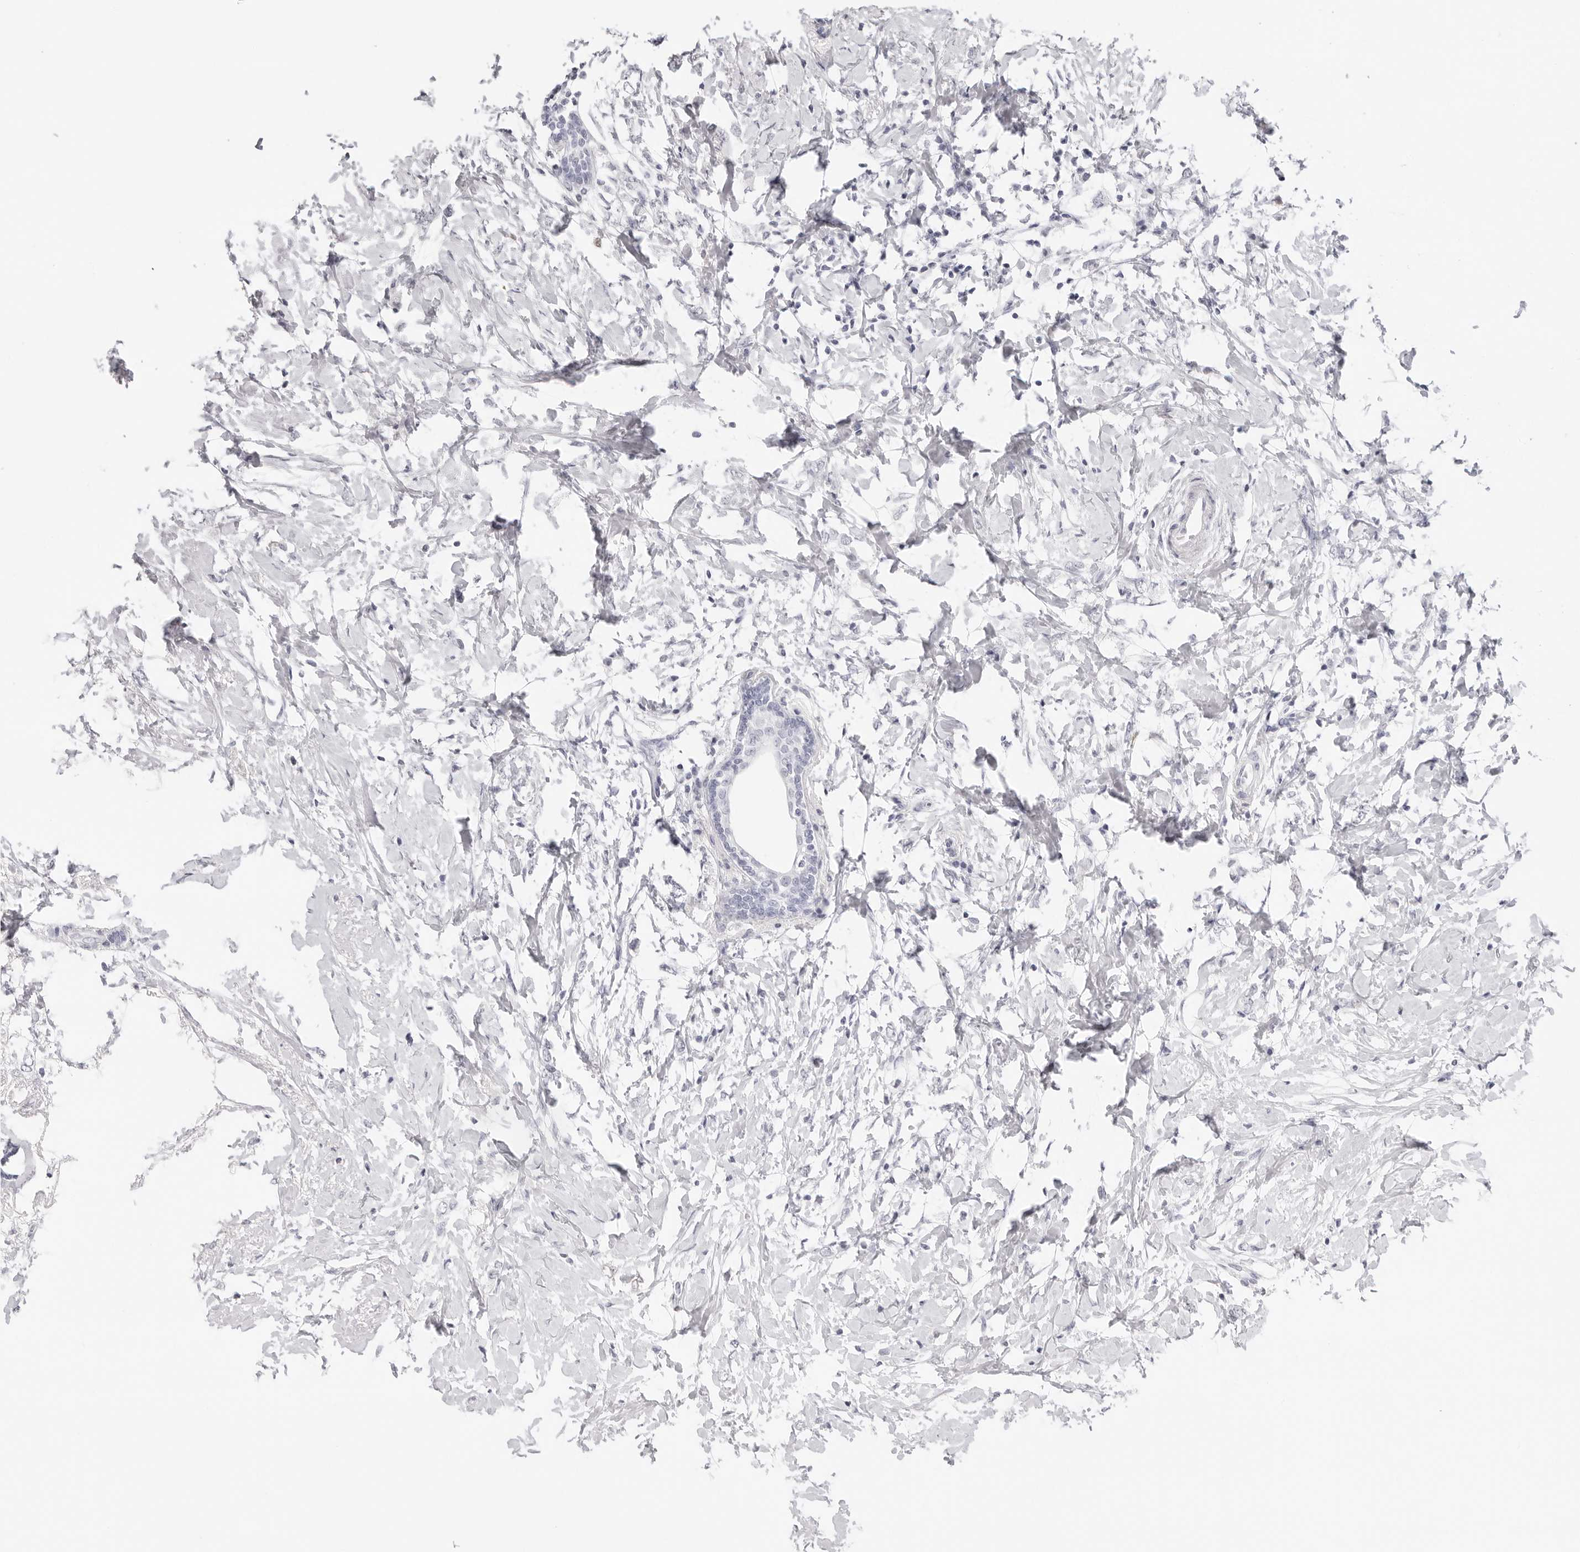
{"staining": {"intensity": "negative", "quantity": "none", "location": "none"}, "tissue": "breast cancer", "cell_type": "Tumor cells", "image_type": "cancer", "snomed": [{"axis": "morphology", "description": "Normal tissue, NOS"}, {"axis": "morphology", "description": "Lobular carcinoma"}, {"axis": "topography", "description": "Breast"}], "caption": "High magnification brightfield microscopy of breast lobular carcinoma stained with DAB (3,3'-diaminobenzidine) (brown) and counterstained with hematoxylin (blue): tumor cells show no significant staining.", "gene": "CST5", "patient": {"sex": "female", "age": 47}}